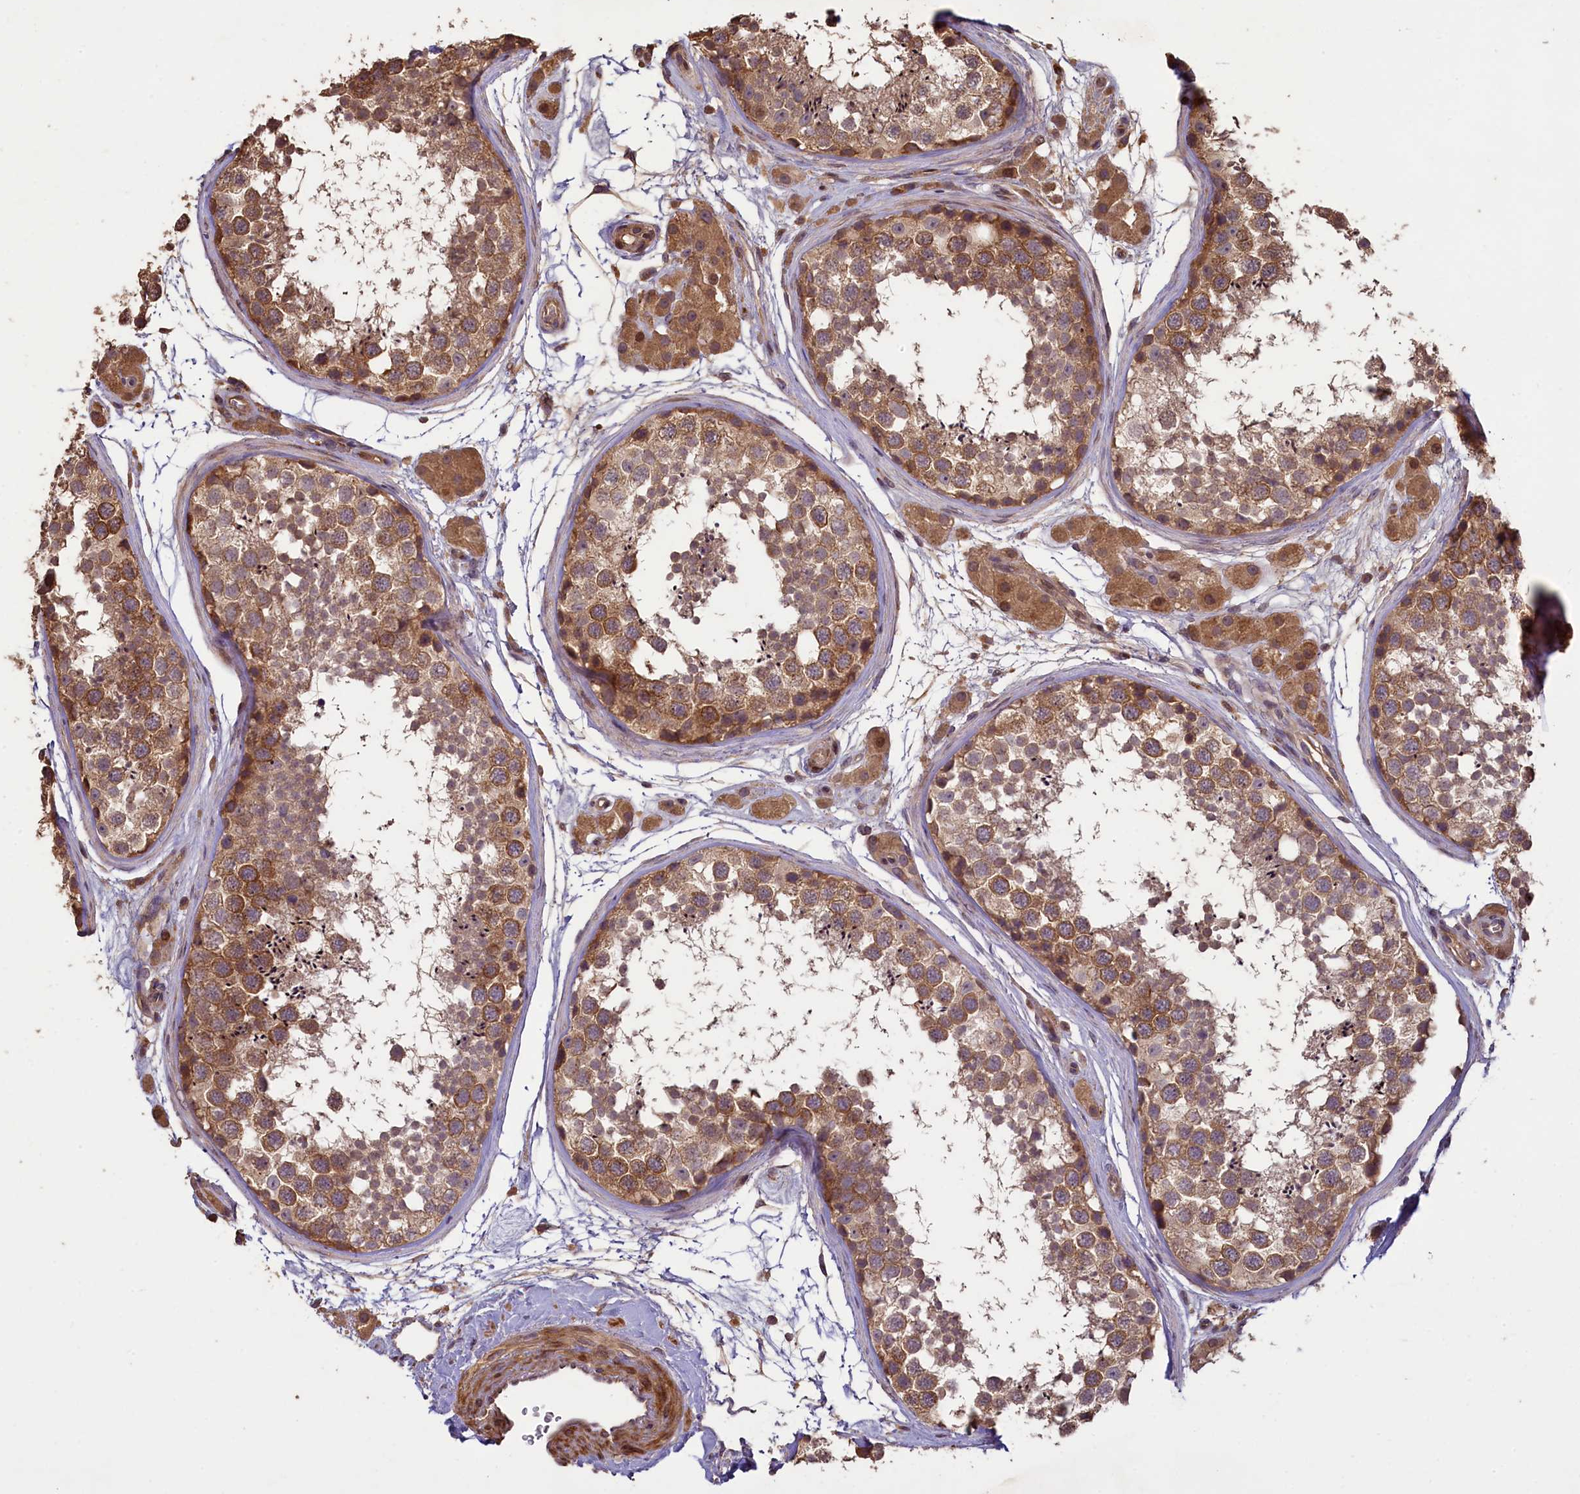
{"staining": {"intensity": "moderate", "quantity": ">75%", "location": "cytoplasmic/membranous"}, "tissue": "testis", "cell_type": "Cells in seminiferous ducts", "image_type": "normal", "snomed": [{"axis": "morphology", "description": "Normal tissue, NOS"}, {"axis": "topography", "description": "Testis"}], "caption": "Immunohistochemical staining of normal testis shows >75% levels of moderate cytoplasmic/membranous protein staining in approximately >75% of cells in seminiferous ducts.", "gene": "NUDT6", "patient": {"sex": "male", "age": 56}}